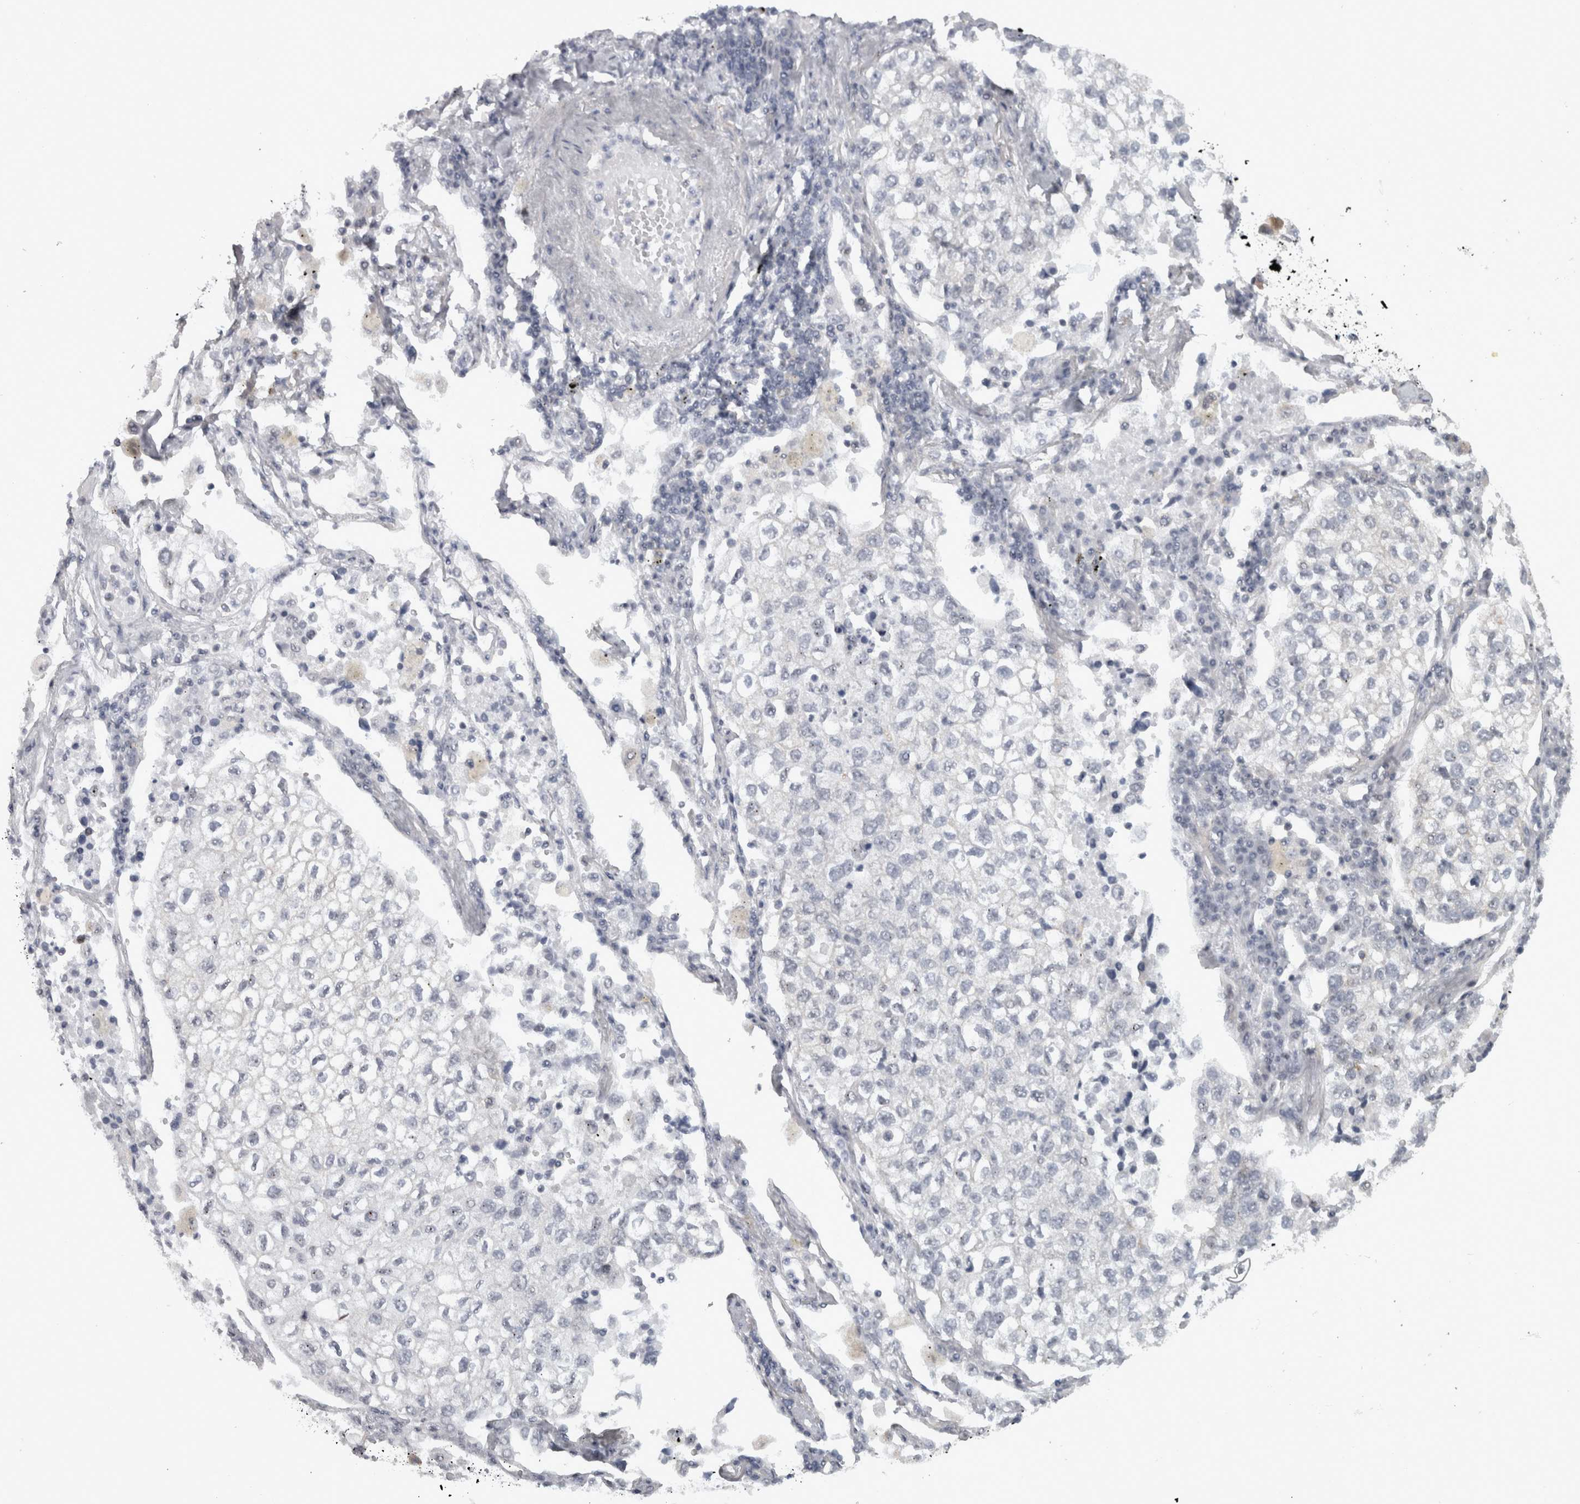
{"staining": {"intensity": "negative", "quantity": "none", "location": "none"}, "tissue": "lung cancer", "cell_type": "Tumor cells", "image_type": "cancer", "snomed": [{"axis": "morphology", "description": "Adenocarcinoma, NOS"}, {"axis": "topography", "description": "Lung"}], "caption": "Photomicrograph shows no significant protein positivity in tumor cells of lung cancer.", "gene": "PPP1R12B", "patient": {"sex": "male", "age": 63}}